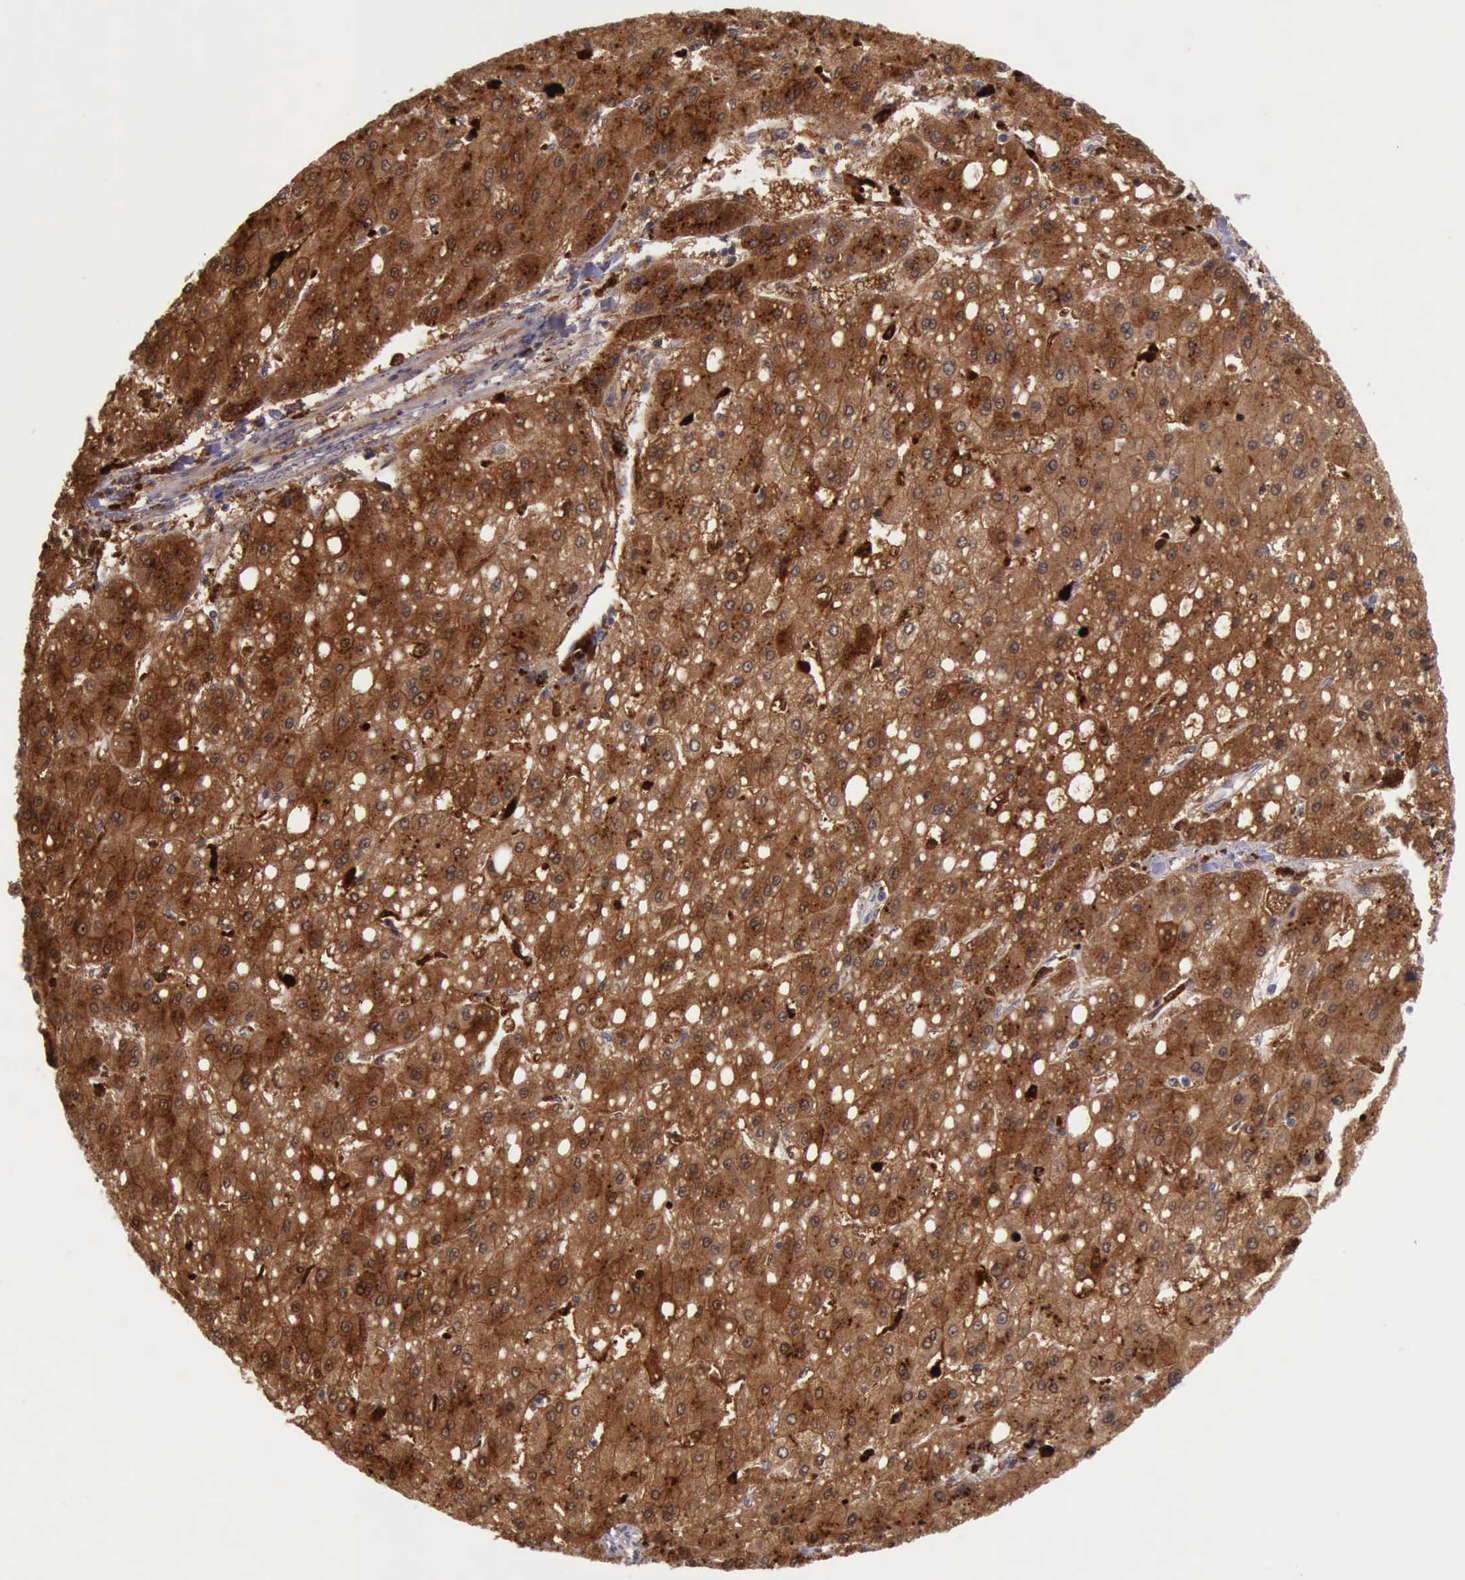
{"staining": {"intensity": "strong", "quantity": ">75%", "location": "cytoplasmic/membranous"}, "tissue": "liver cancer", "cell_type": "Tumor cells", "image_type": "cancer", "snomed": [{"axis": "morphology", "description": "Carcinoma, Hepatocellular, NOS"}, {"axis": "topography", "description": "Liver"}], "caption": "Hepatocellular carcinoma (liver) stained with a protein marker displays strong staining in tumor cells.", "gene": "CSTA", "patient": {"sex": "female", "age": 52}}